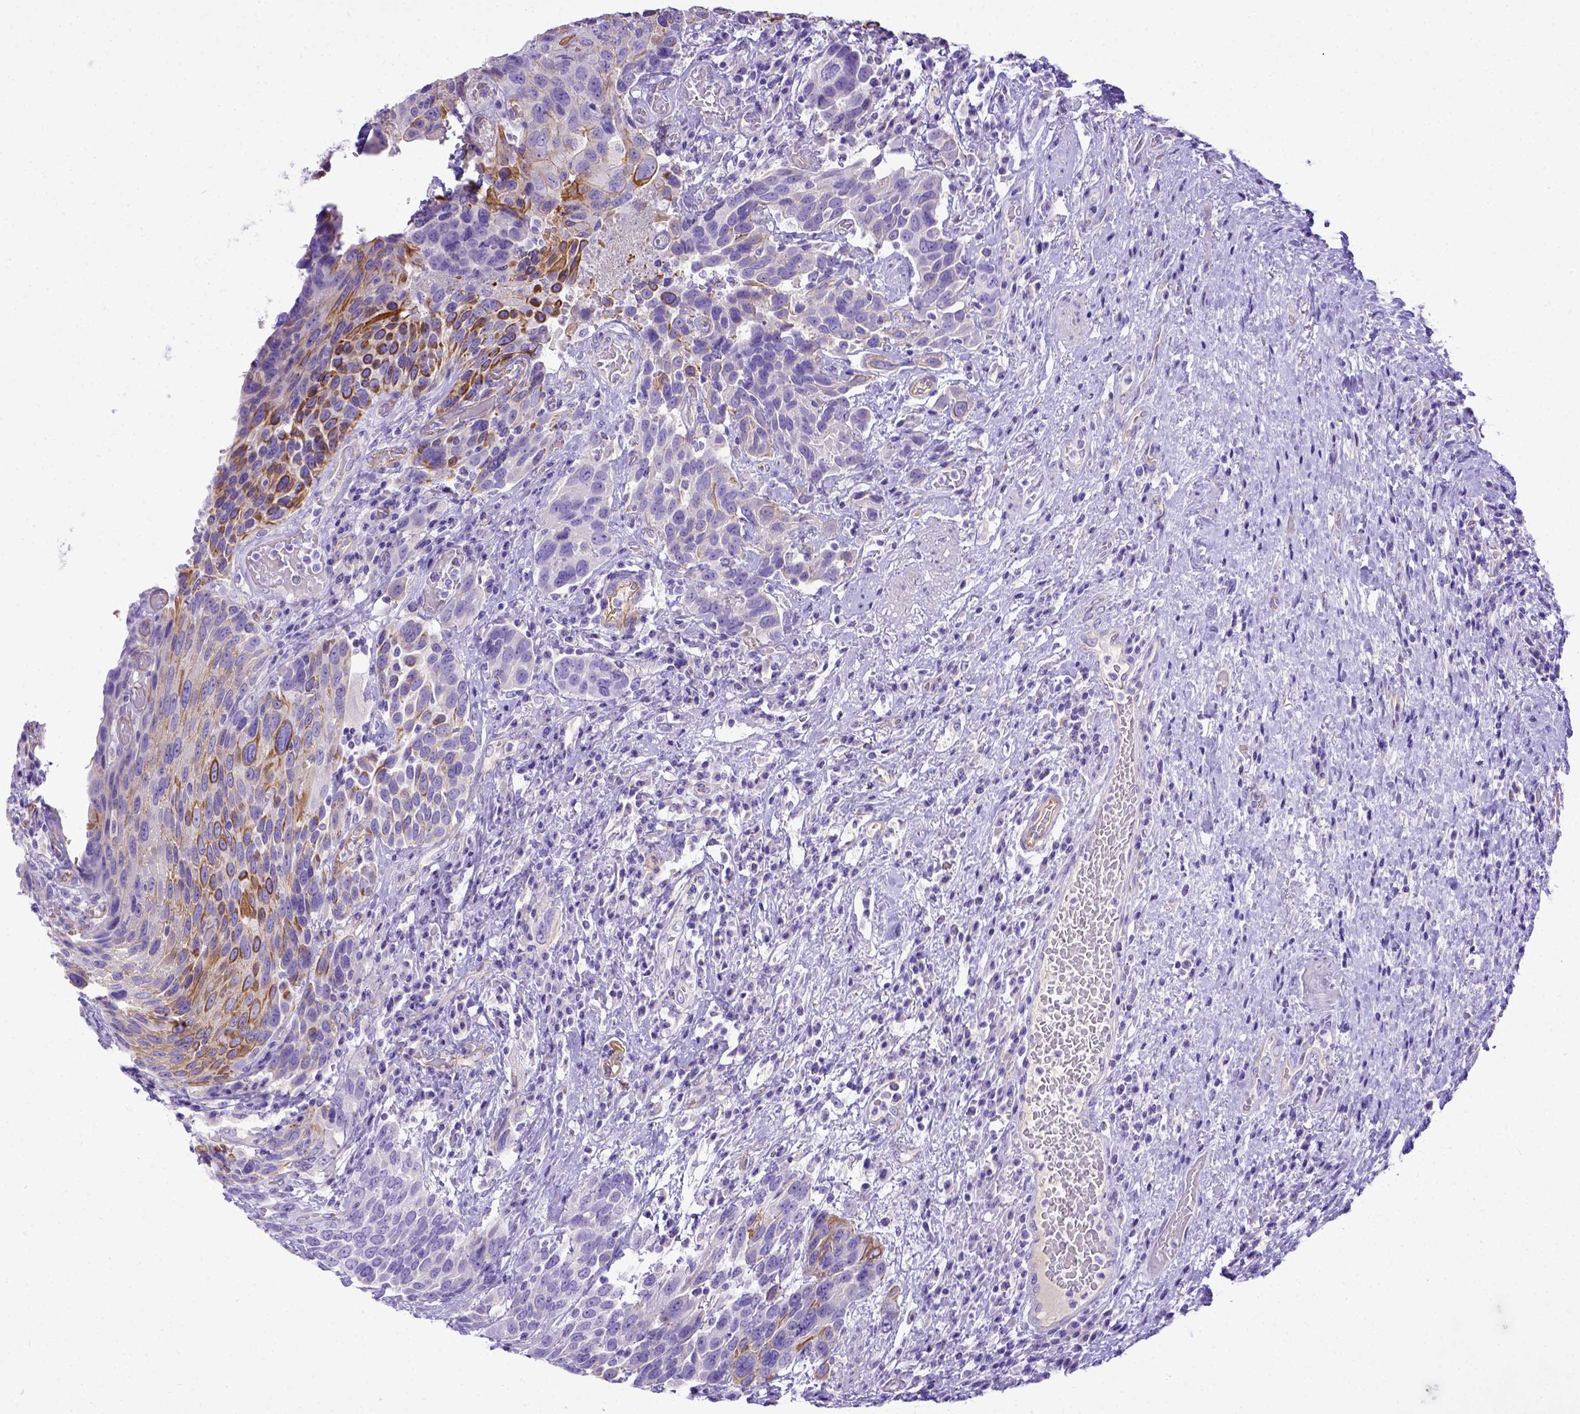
{"staining": {"intensity": "moderate", "quantity": "25%-75%", "location": "cytoplasmic/membranous"}, "tissue": "urothelial cancer", "cell_type": "Tumor cells", "image_type": "cancer", "snomed": [{"axis": "morphology", "description": "Urothelial carcinoma, High grade"}, {"axis": "topography", "description": "Urinary bladder"}], "caption": "The histopathology image demonstrates immunohistochemical staining of urothelial cancer. There is moderate cytoplasmic/membranous positivity is present in about 25%-75% of tumor cells.", "gene": "LRRC18", "patient": {"sex": "female", "age": 70}}